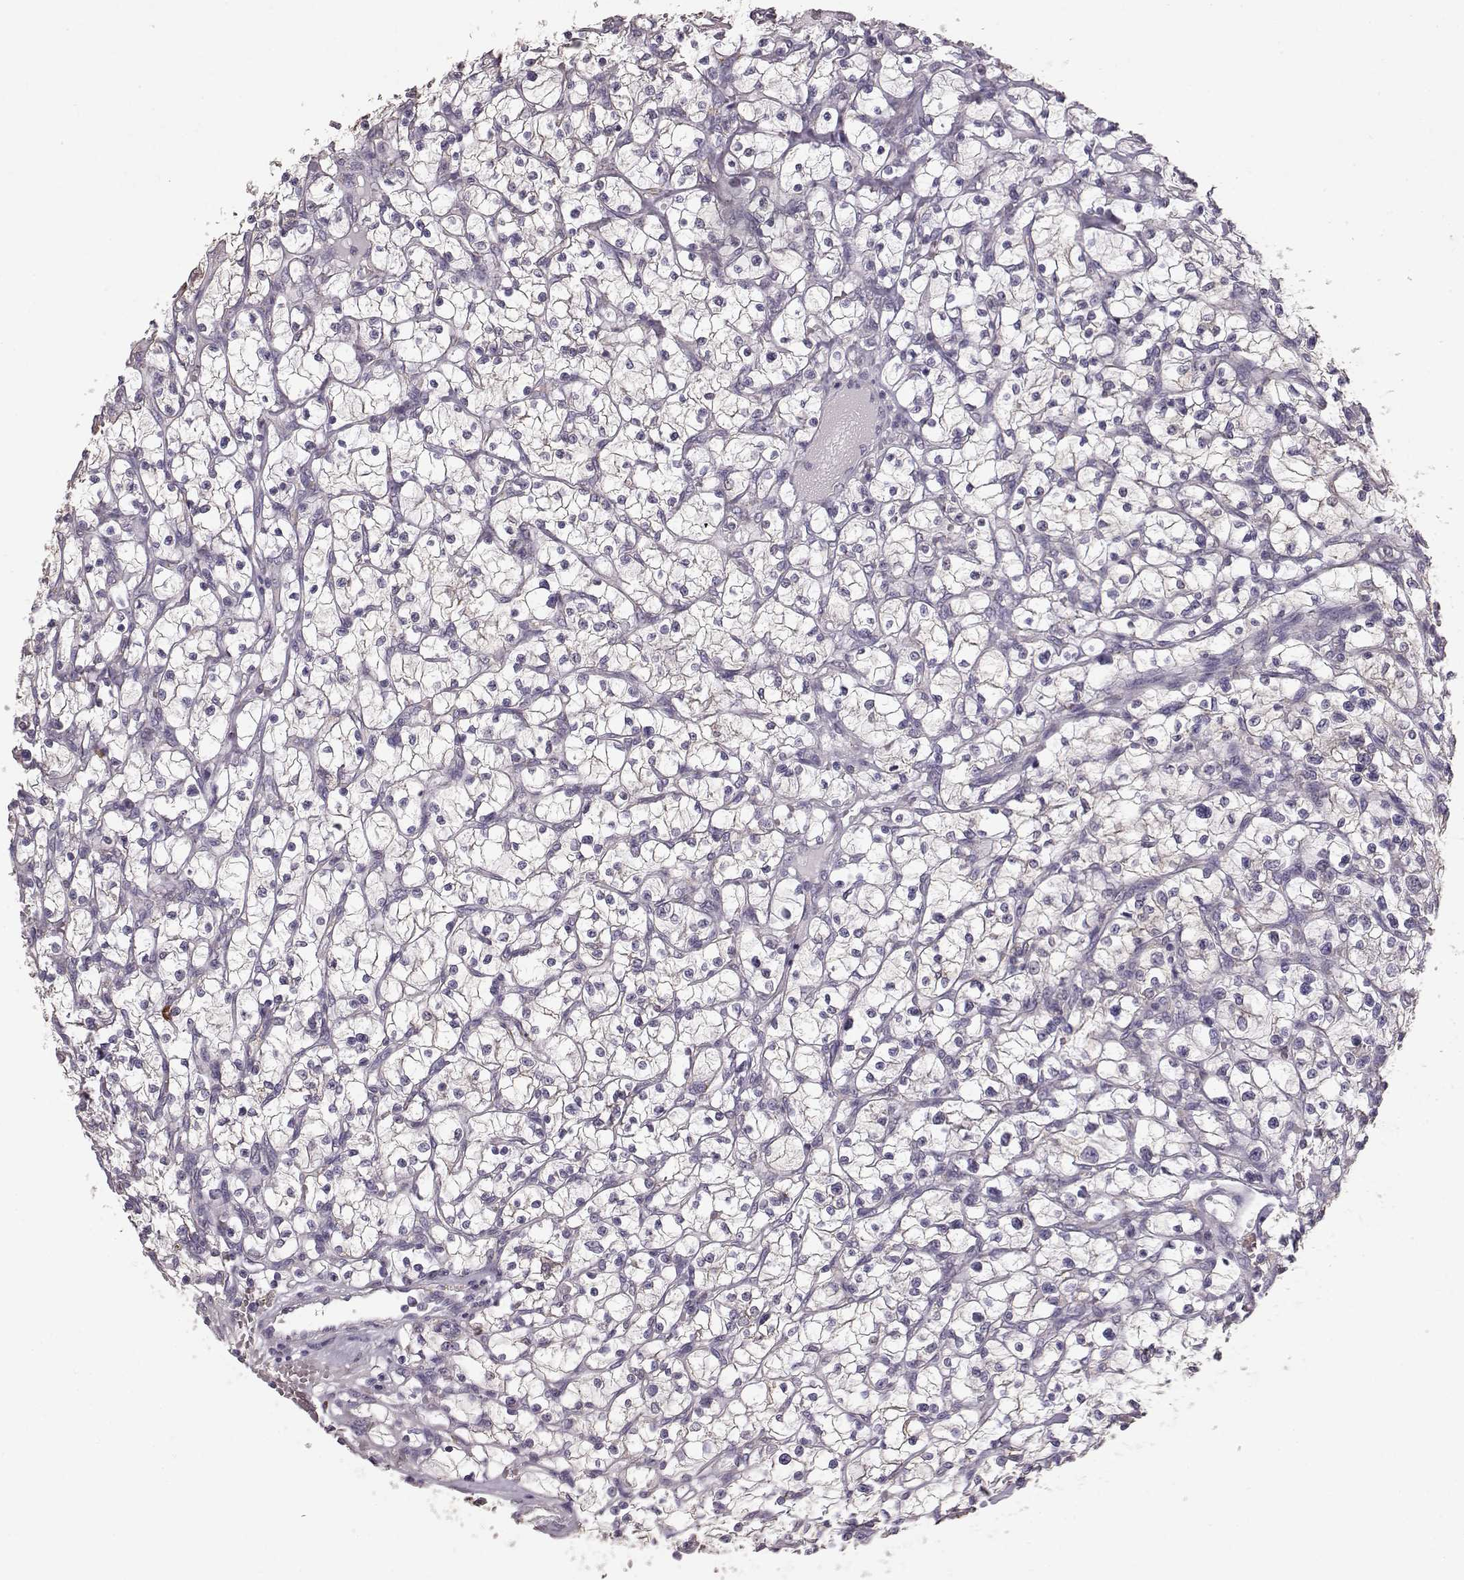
{"staining": {"intensity": "negative", "quantity": "none", "location": "none"}, "tissue": "renal cancer", "cell_type": "Tumor cells", "image_type": "cancer", "snomed": [{"axis": "morphology", "description": "Adenocarcinoma, NOS"}, {"axis": "topography", "description": "Kidney"}], "caption": "This is a photomicrograph of immunohistochemistry staining of renal cancer (adenocarcinoma), which shows no staining in tumor cells. Nuclei are stained in blue.", "gene": "GABRG3", "patient": {"sex": "female", "age": 64}}